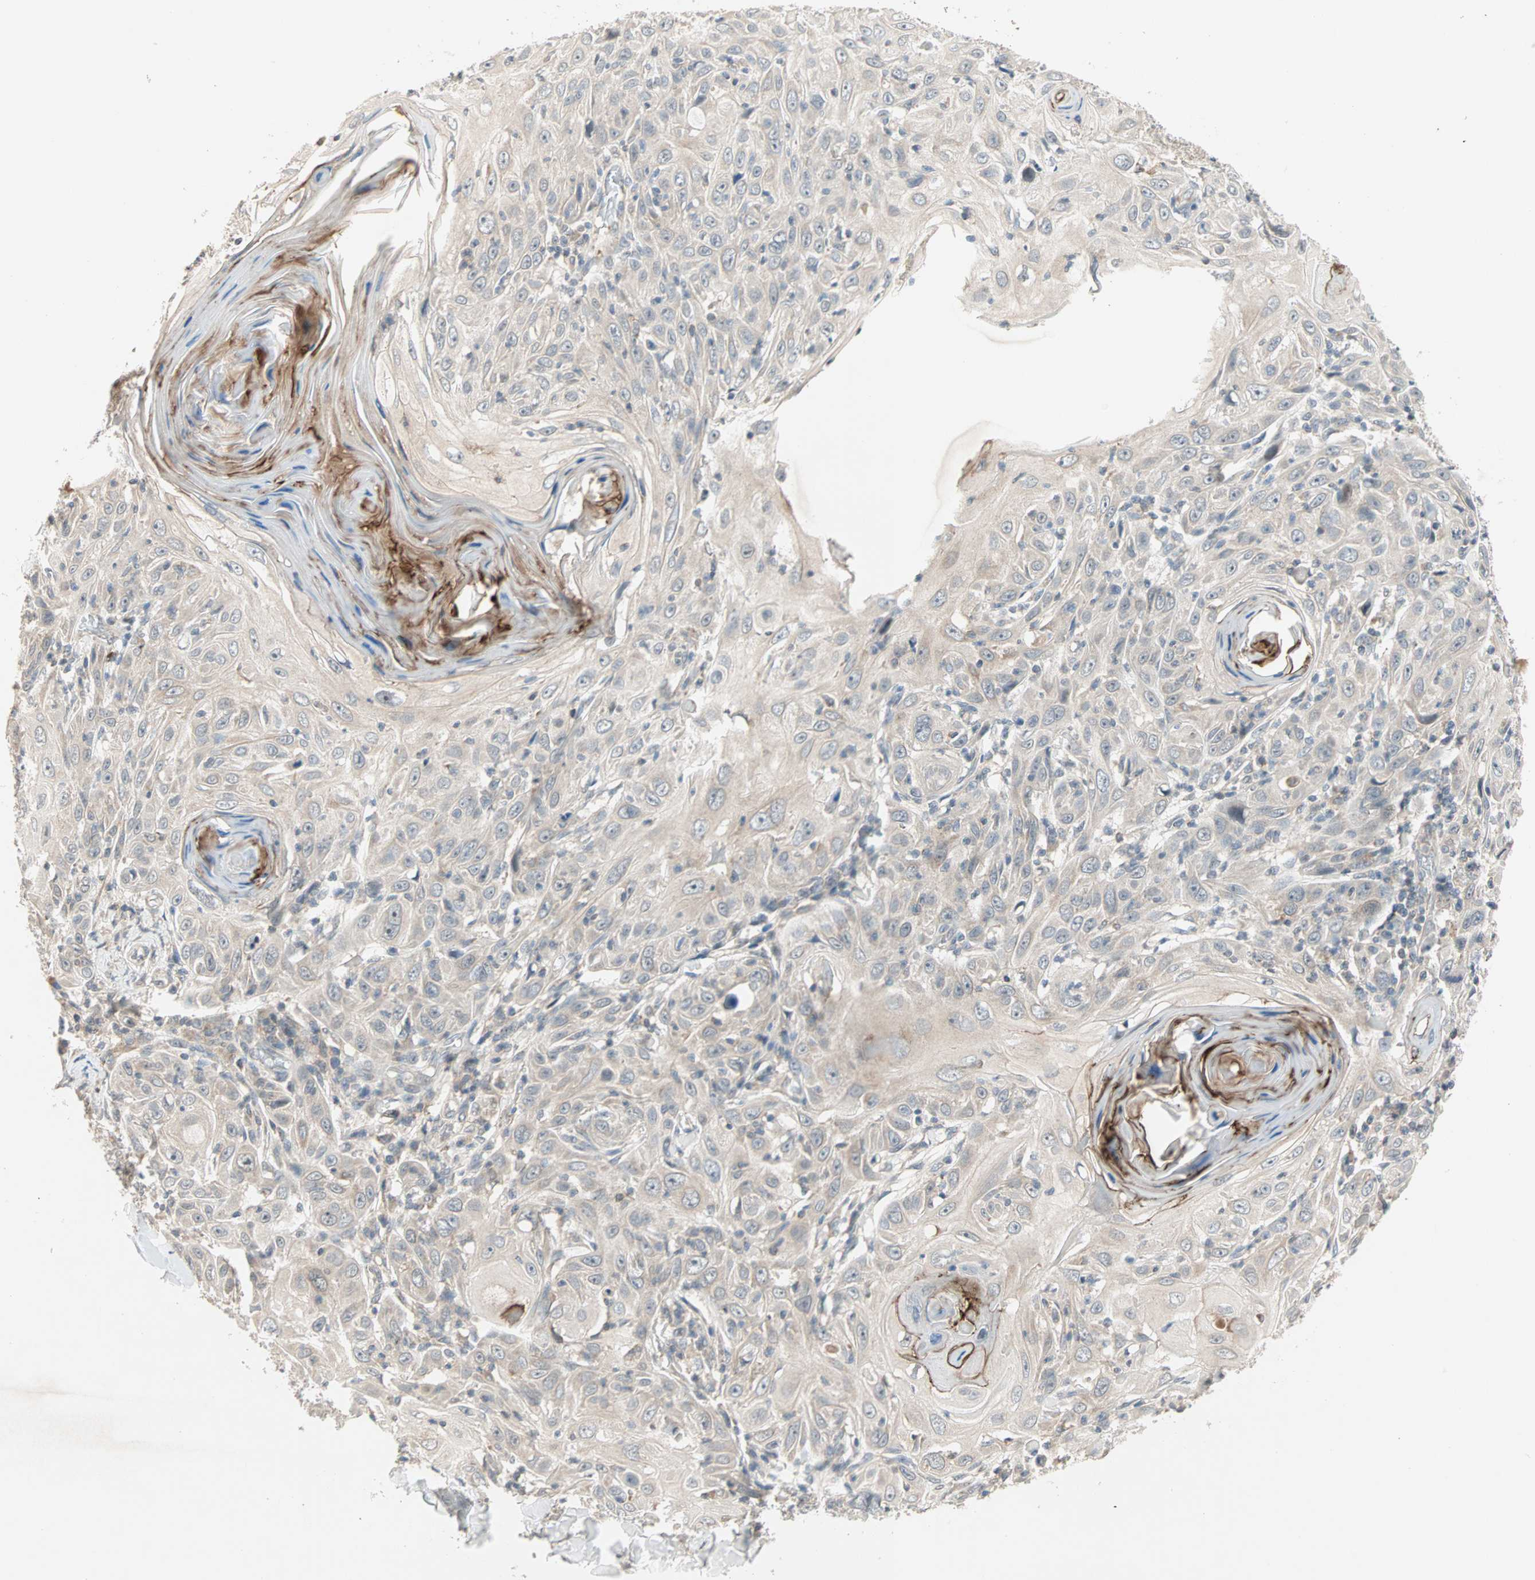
{"staining": {"intensity": "strong", "quantity": "<25%", "location": "cytoplasmic/membranous"}, "tissue": "skin cancer", "cell_type": "Tumor cells", "image_type": "cancer", "snomed": [{"axis": "morphology", "description": "Squamous cell carcinoma, NOS"}, {"axis": "topography", "description": "Skin"}], "caption": "Immunohistochemical staining of human squamous cell carcinoma (skin) reveals medium levels of strong cytoplasmic/membranous positivity in about <25% of tumor cells.", "gene": "PROS1", "patient": {"sex": "female", "age": 88}}